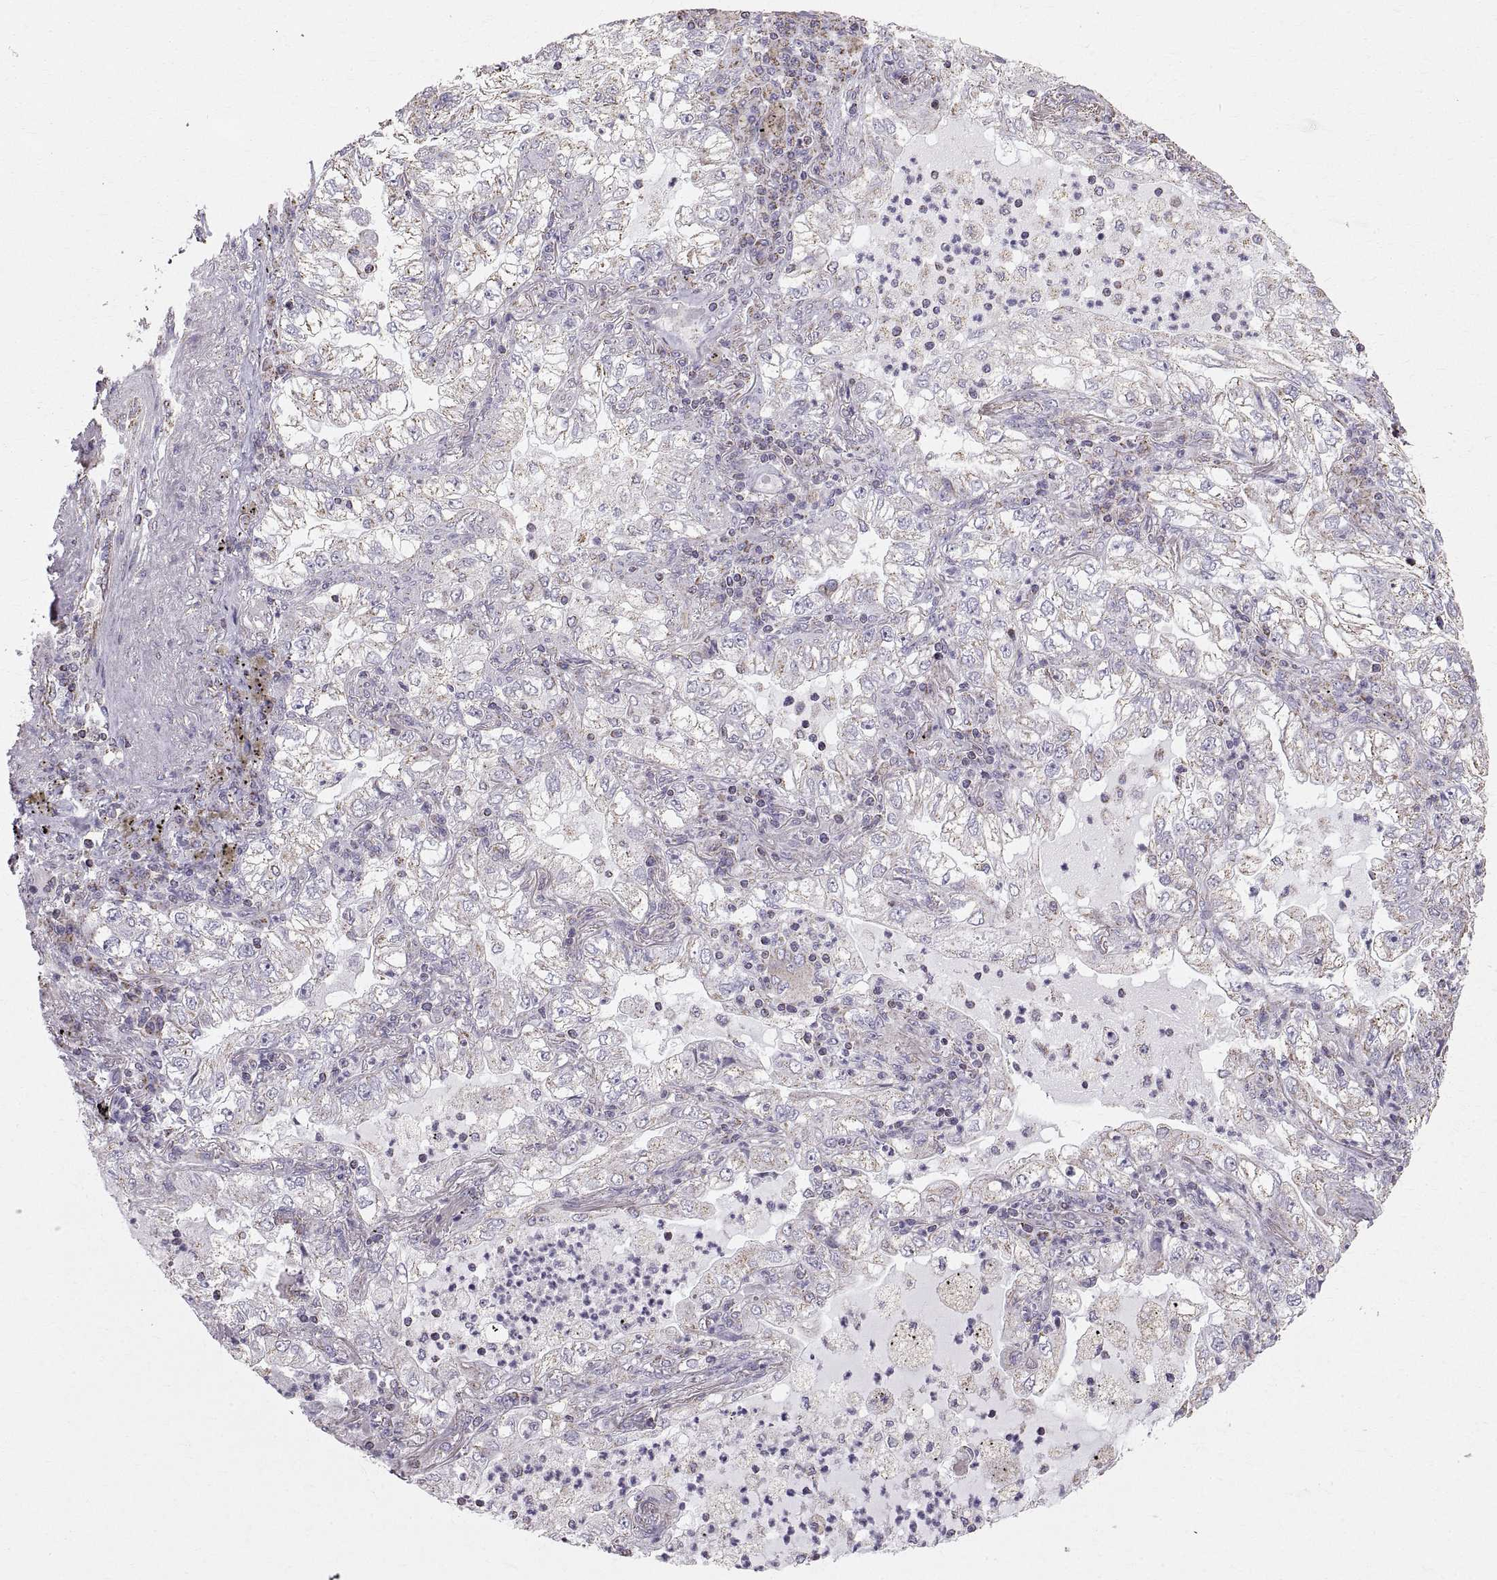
{"staining": {"intensity": "negative", "quantity": "none", "location": "none"}, "tissue": "lung cancer", "cell_type": "Tumor cells", "image_type": "cancer", "snomed": [{"axis": "morphology", "description": "Adenocarcinoma, NOS"}, {"axis": "topography", "description": "Lung"}], "caption": "Tumor cells show no significant staining in lung cancer (adenocarcinoma).", "gene": "STMND1", "patient": {"sex": "female", "age": 73}}